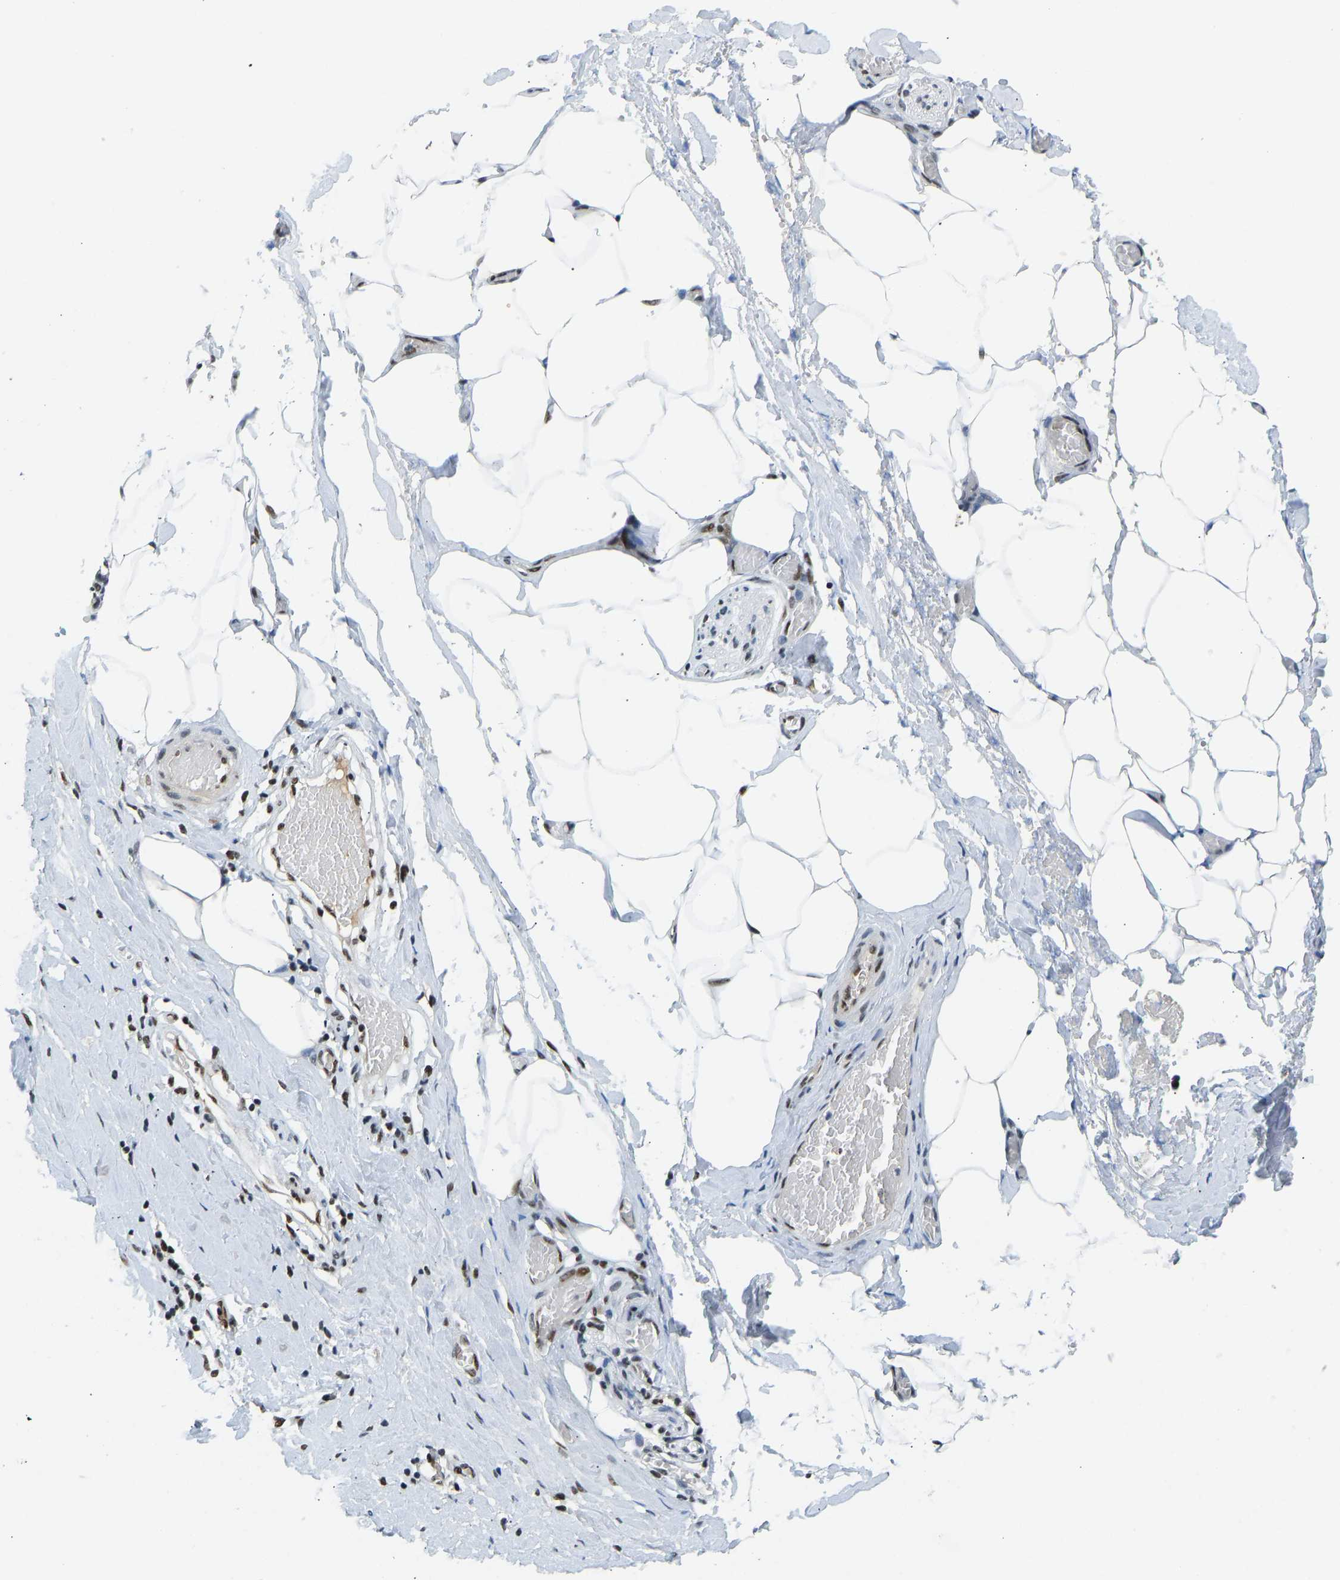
{"staining": {"intensity": "moderate", "quantity": ">75%", "location": "nuclear"}, "tissue": "adipose tissue", "cell_type": "Adipocytes", "image_type": "normal", "snomed": [{"axis": "morphology", "description": "Normal tissue, NOS"}, {"axis": "morphology", "description": "Adenocarcinoma, NOS"}, {"axis": "topography", "description": "Colon"}, {"axis": "topography", "description": "Peripheral nerve tissue"}], "caption": "The image displays a brown stain indicating the presence of a protein in the nuclear of adipocytes in adipose tissue. Using DAB (3,3'-diaminobenzidine) (brown) and hematoxylin (blue) stains, captured at high magnification using brightfield microscopy.", "gene": "FOXK1", "patient": {"sex": "male", "age": 14}}